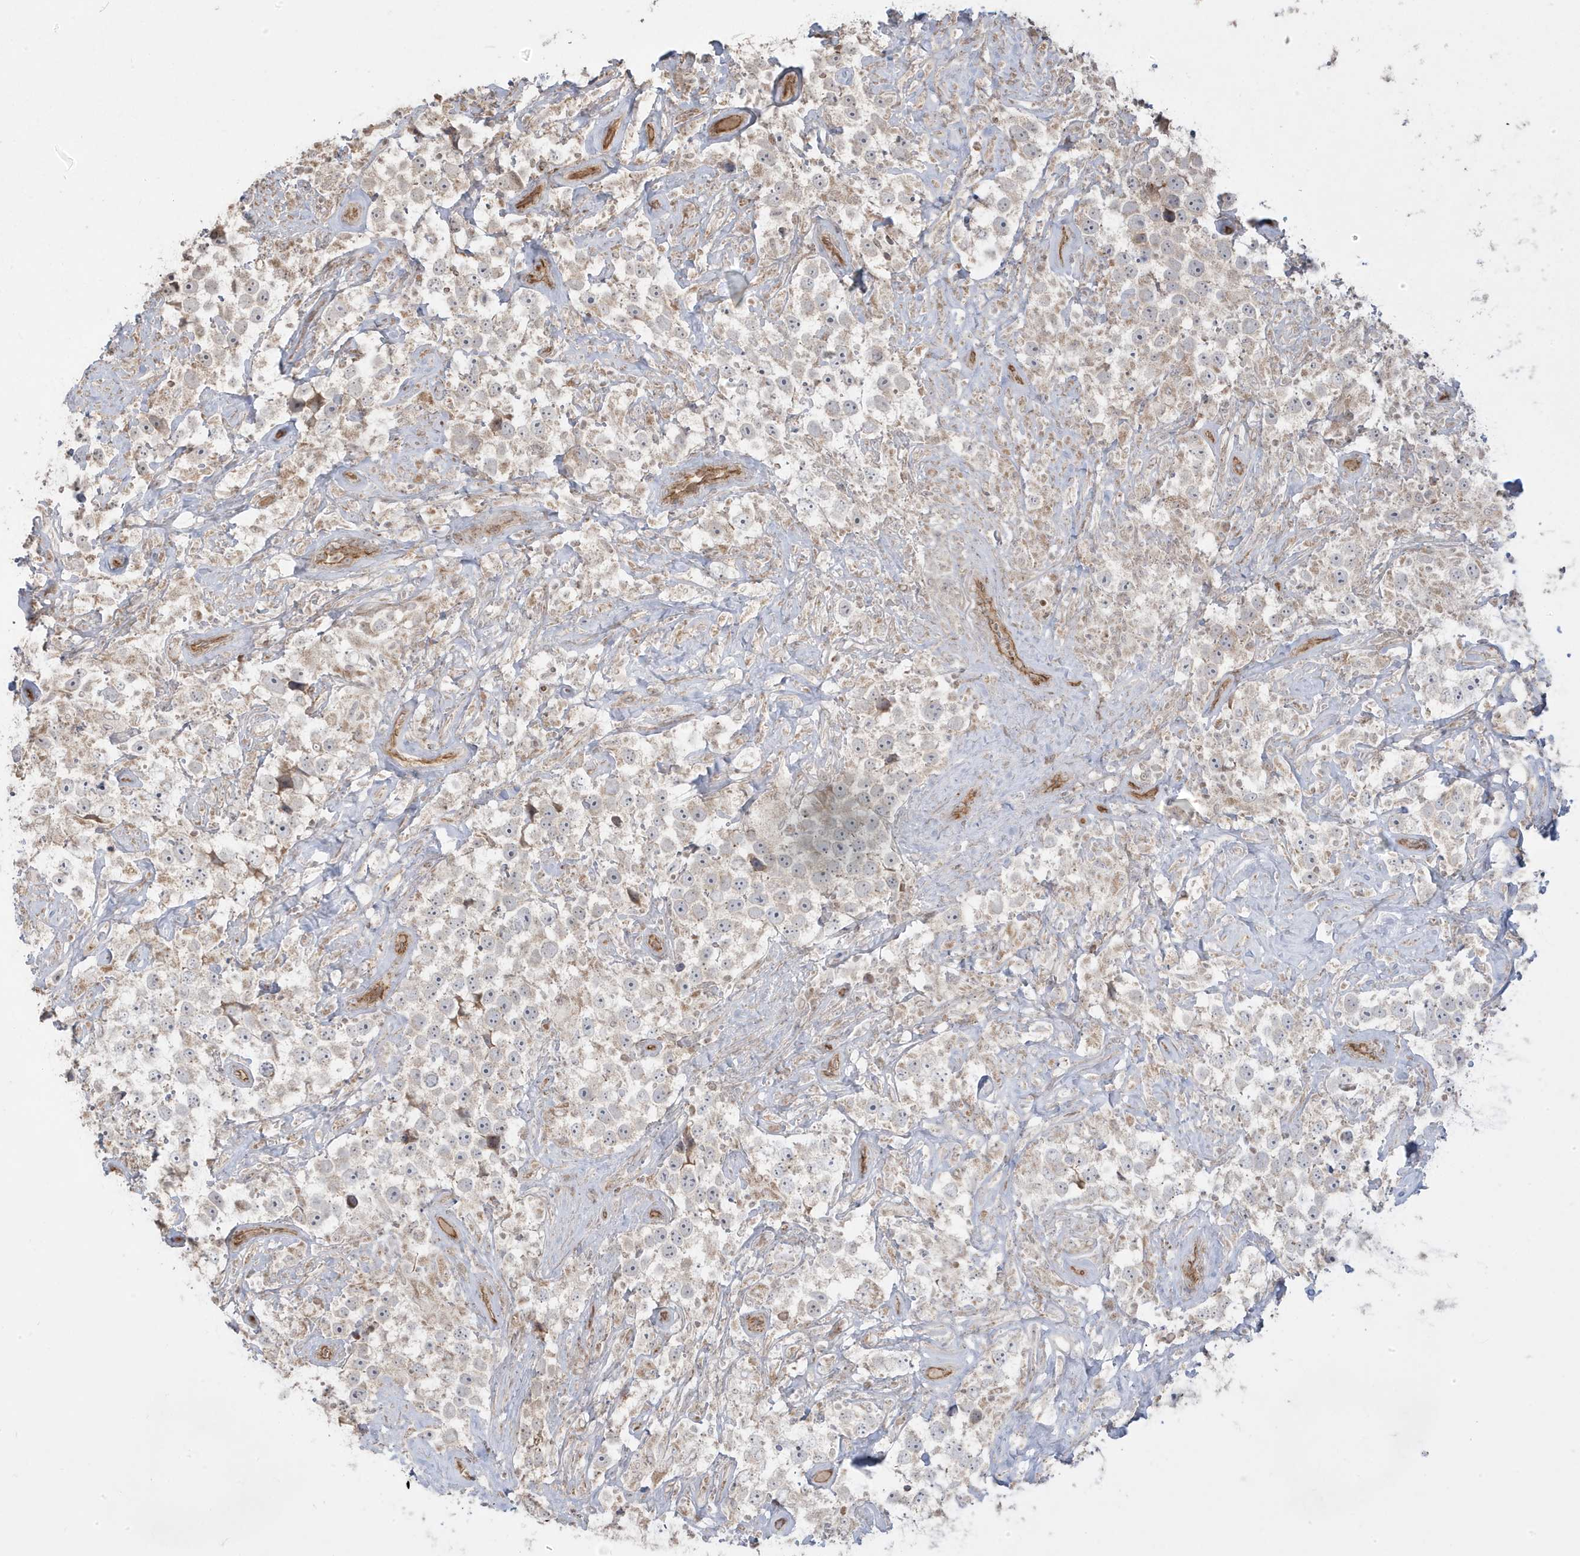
{"staining": {"intensity": "weak", "quantity": "<25%", "location": "cytoplasmic/membranous"}, "tissue": "testis cancer", "cell_type": "Tumor cells", "image_type": "cancer", "snomed": [{"axis": "morphology", "description": "Seminoma, NOS"}, {"axis": "topography", "description": "Testis"}], "caption": "High magnification brightfield microscopy of testis seminoma stained with DAB (brown) and counterstained with hematoxylin (blue): tumor cells show no significant positivity. Brightfield microscopy of immunohistochemistry stained with DAB (3,3'-diaminobenzidine) (brown) and hematoxylin (blue), captured at high magnification.", "gene": "DNAJC12", "patient": {"sex": "male", "age": 49}}